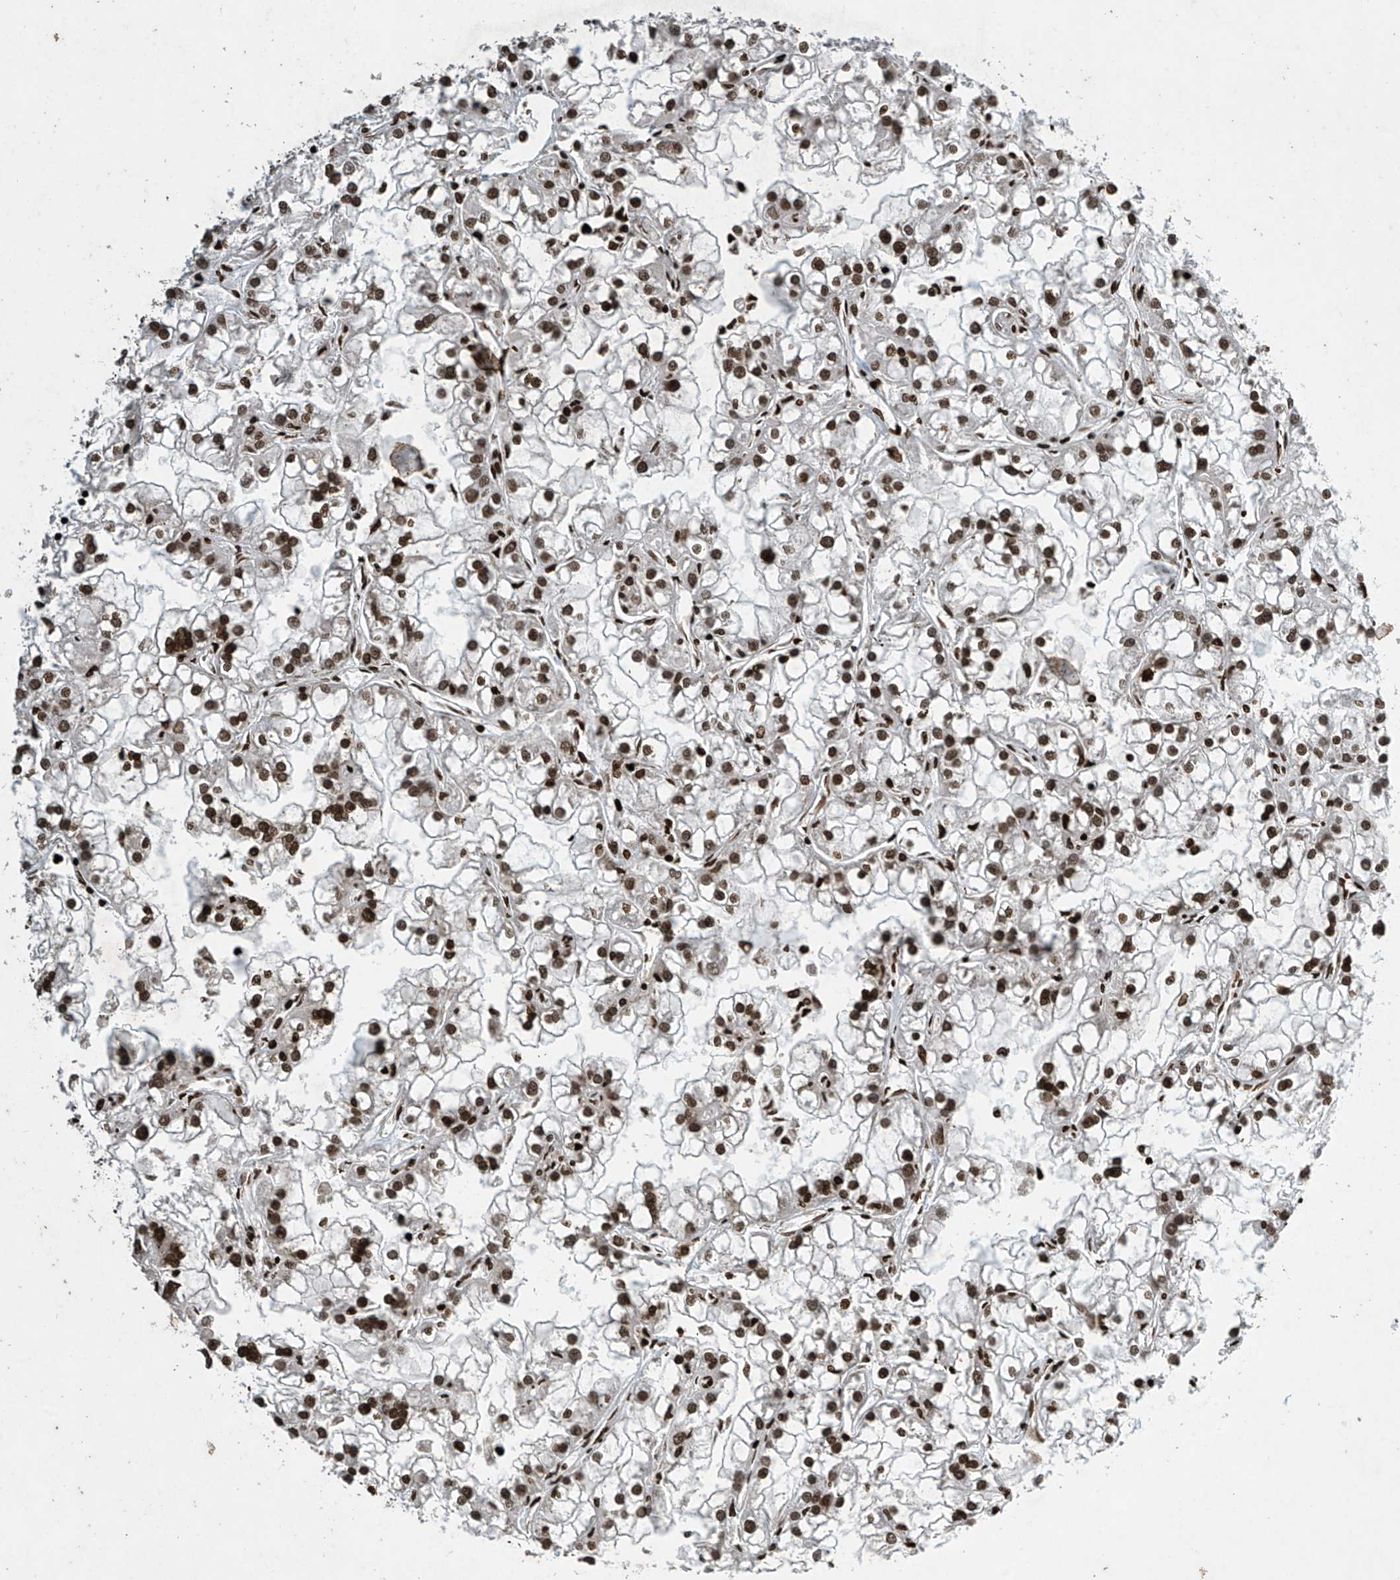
{"staining": {"intensity": "strong", "quantity": ">75%", "location": "nuclear"}, "tissue": "renal cancer", "cell_type": "Tumor cells", "image_type": "cancer", "snomed": [{"axis": "morphology", "description": "Adenocarcinoma, NOS"}, {"axis": "topography", "description": "Kidney"}], "caption": "DAB immunohistochemical staining of human renal cancer (adenocarcinoma) demonstrates strong nuclear protein expression in about >75% of tumor cells. The staining is performed using DAB (3,3'-diaminobenzidine) brown chromogen to label protein expression. The nuclei are counter-stained blue using hematoxylin.", "gene": "H4C16", "patient": {"sex": "female", "age": 52}}